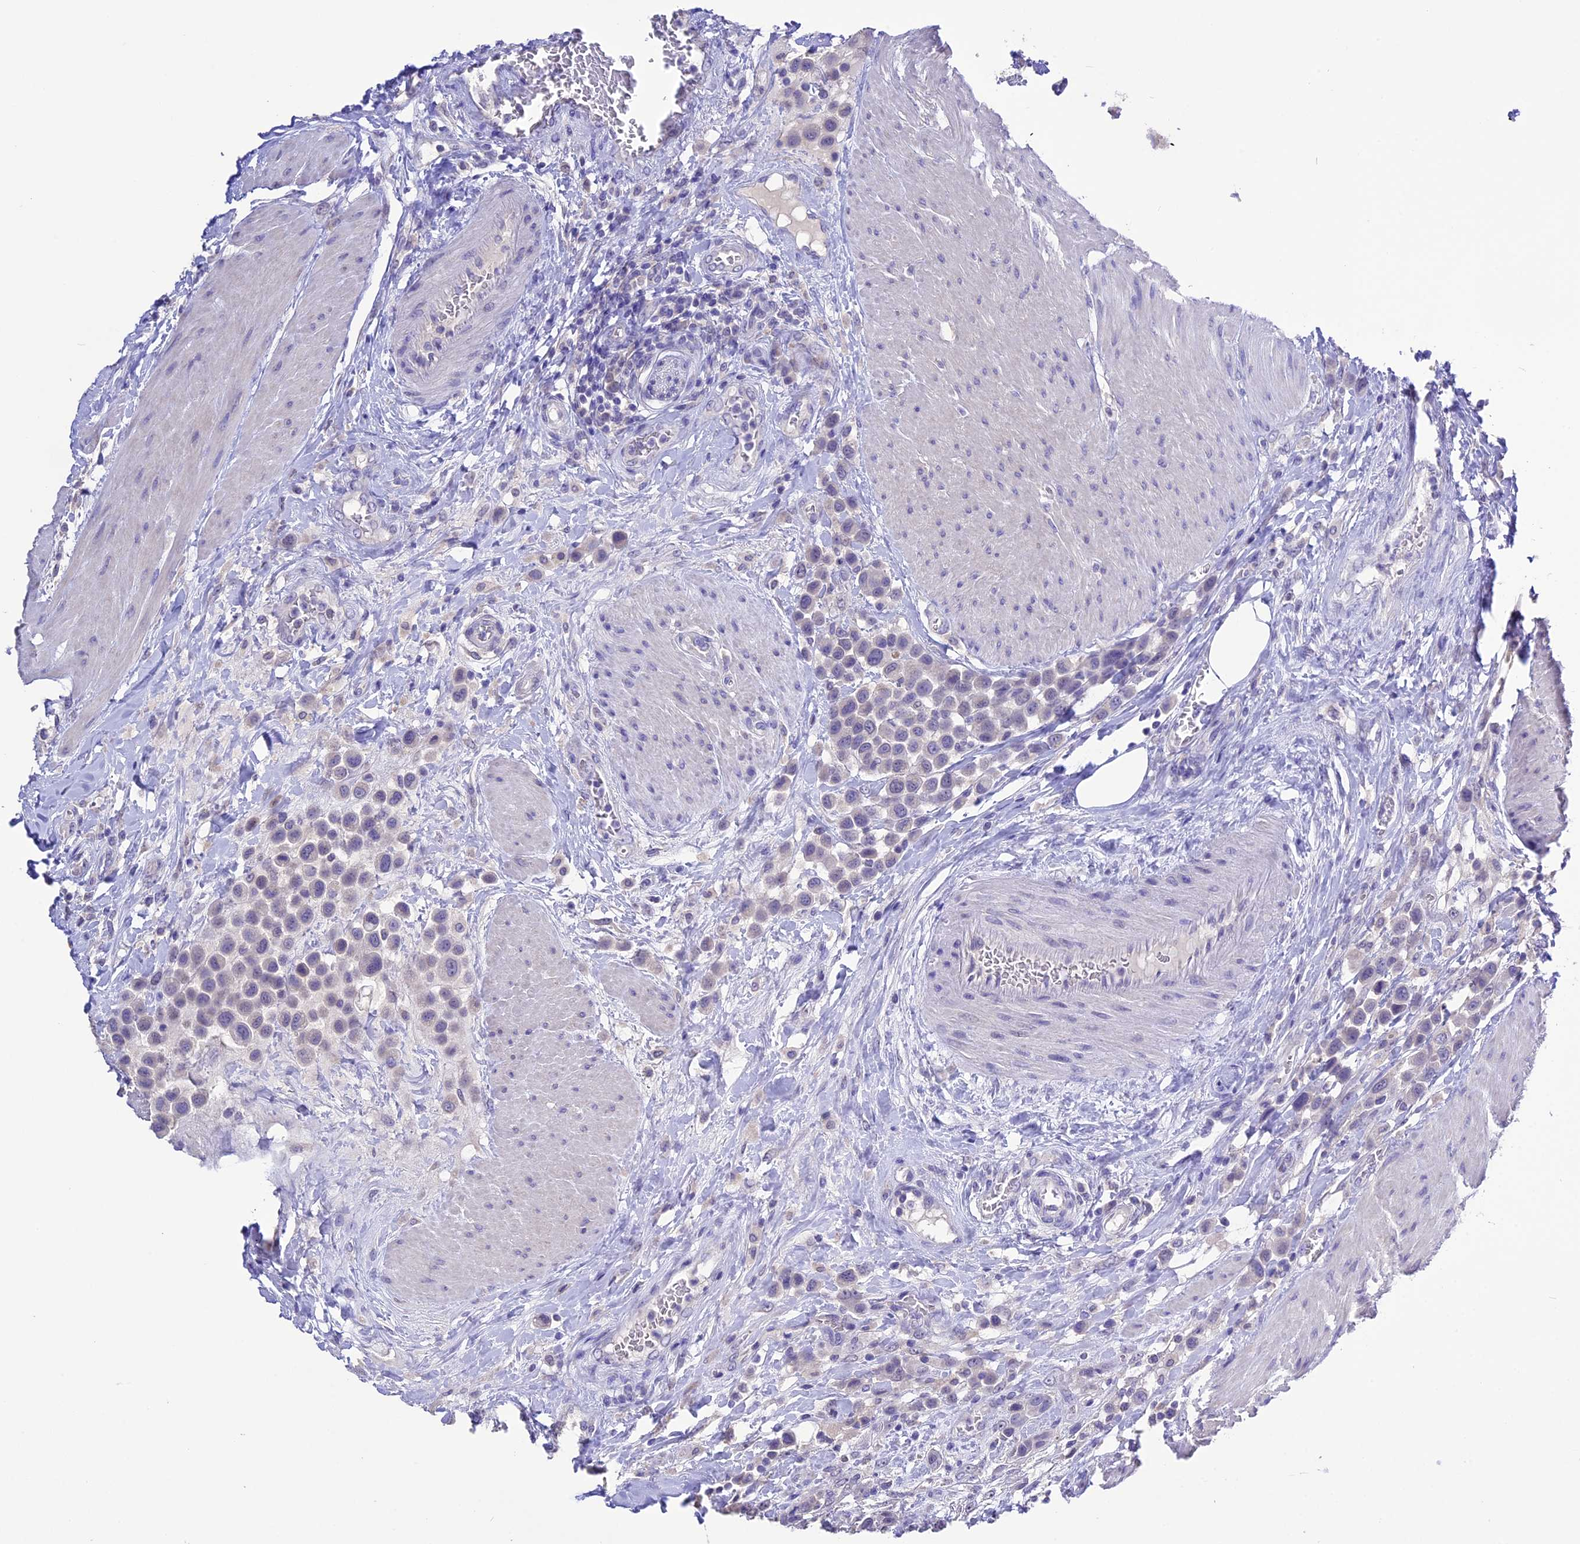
{"staining": {"intensity": "negative", "quantity": "none", "location": "none"}, "tissue": "urothelial cancer", "cell_type": "Tumor cells", "image_type": "cancer", "snomed": [{"axis": "morphology", "description": "Urothelial carcinoma, High grade"}, {"axis": "topography", "description": "Urinary bladder"}], "caption": "The image demonstrates no staining of tumor cells in high-grade urothelial carcinoma.", "gene": "DIS3L", "patient": {"sex": "male", "age": 50}}